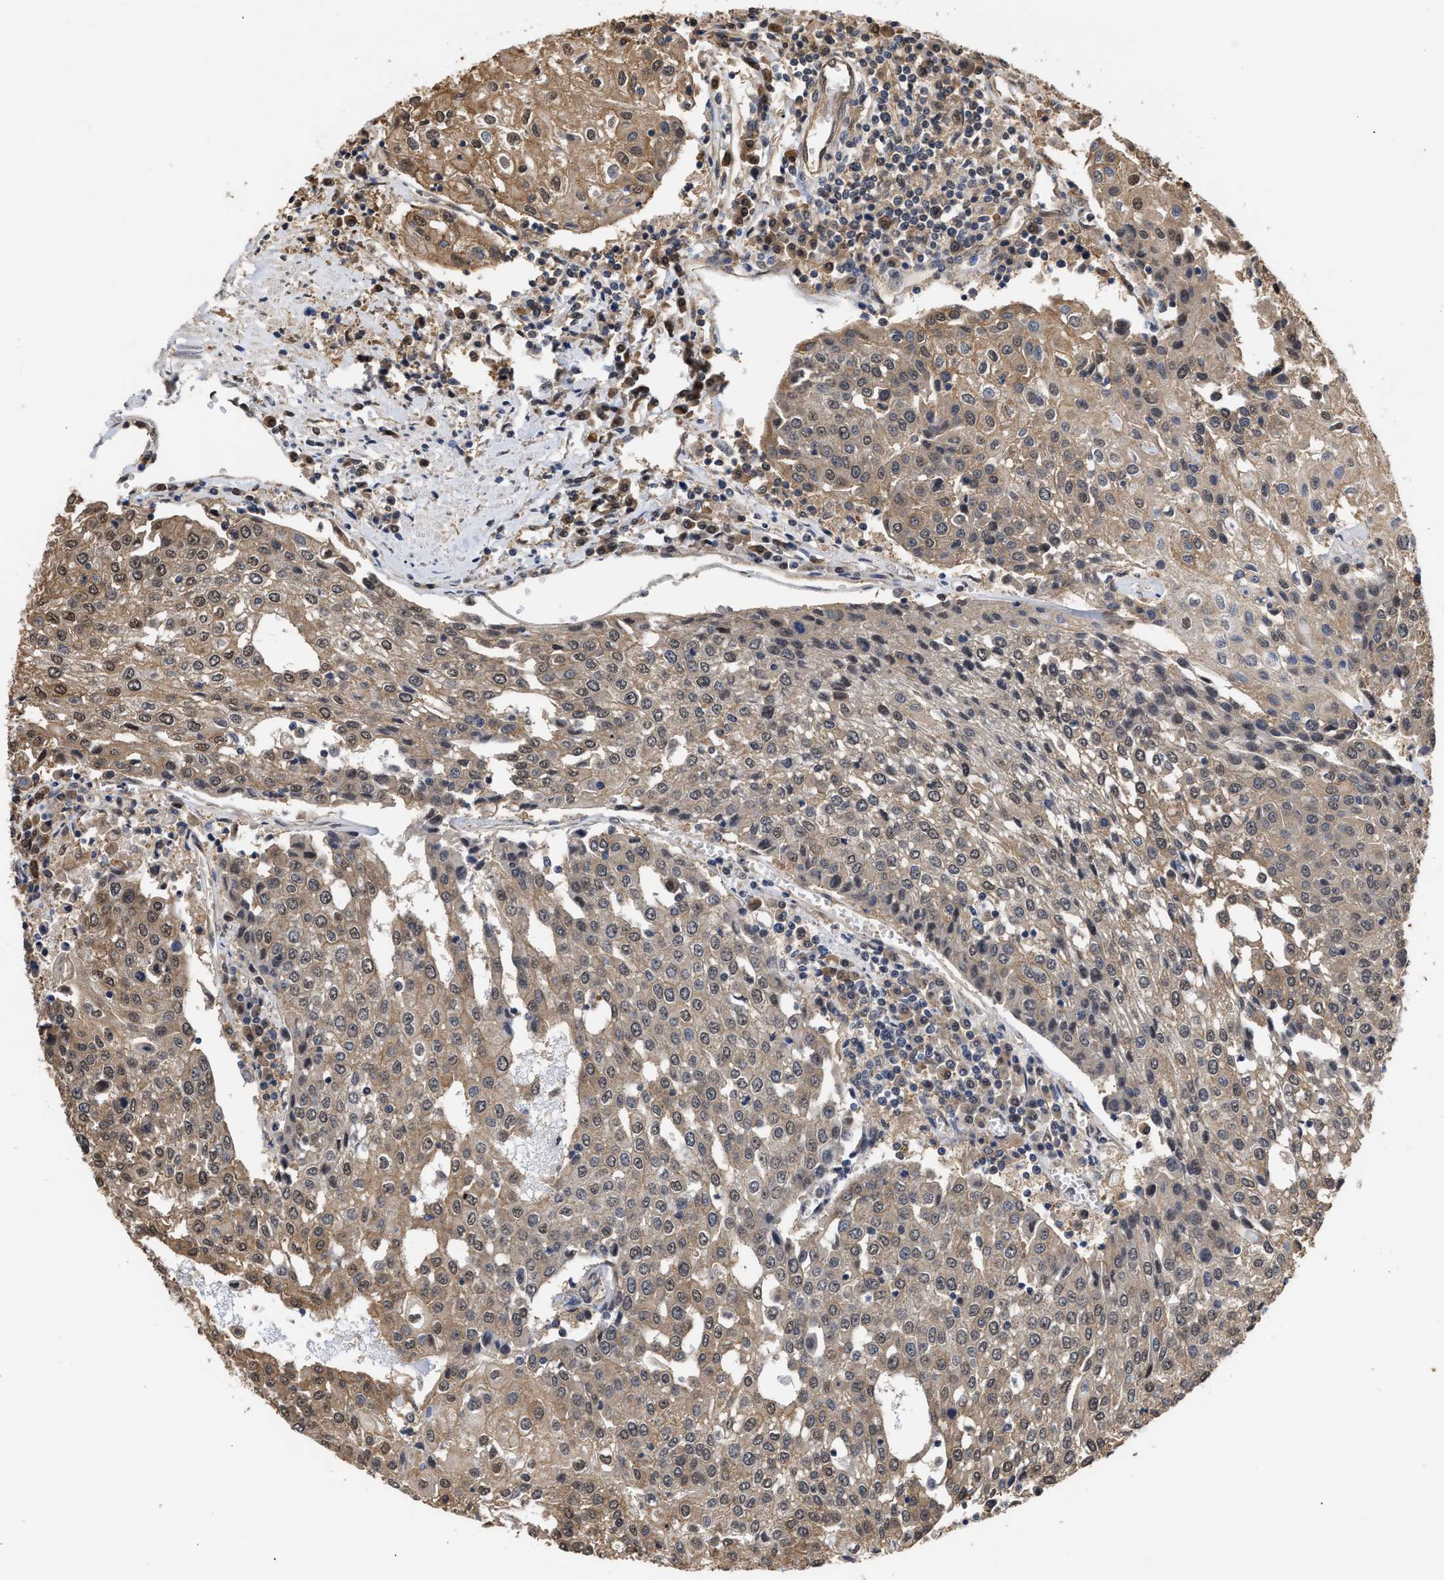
{"staining": {"intensity": "weak", "quantity": ">75%", "location": "cytoplasmic/membranous,nuclear"}, "tissue": "urothelial cancer", "cell_type": "Tumor cells", "image_type": "cancer", "snomed": [{"axis": "morphology", "description": "Urothelial carcinoma, High grade"}, {"axis": "topography", "description": "Urinary bladder"}], "caption": "Protein analysis of urothelial carcinoma (high-grade) tissue shows weak cytoplasmic/membranous and nuclear expression in about >75% of tumor cells. The protein of interest is shown in brown color, while the nuclei are stained blue.", "gene": "SCAI", "patient": {"sex": "female", "age": 85}}